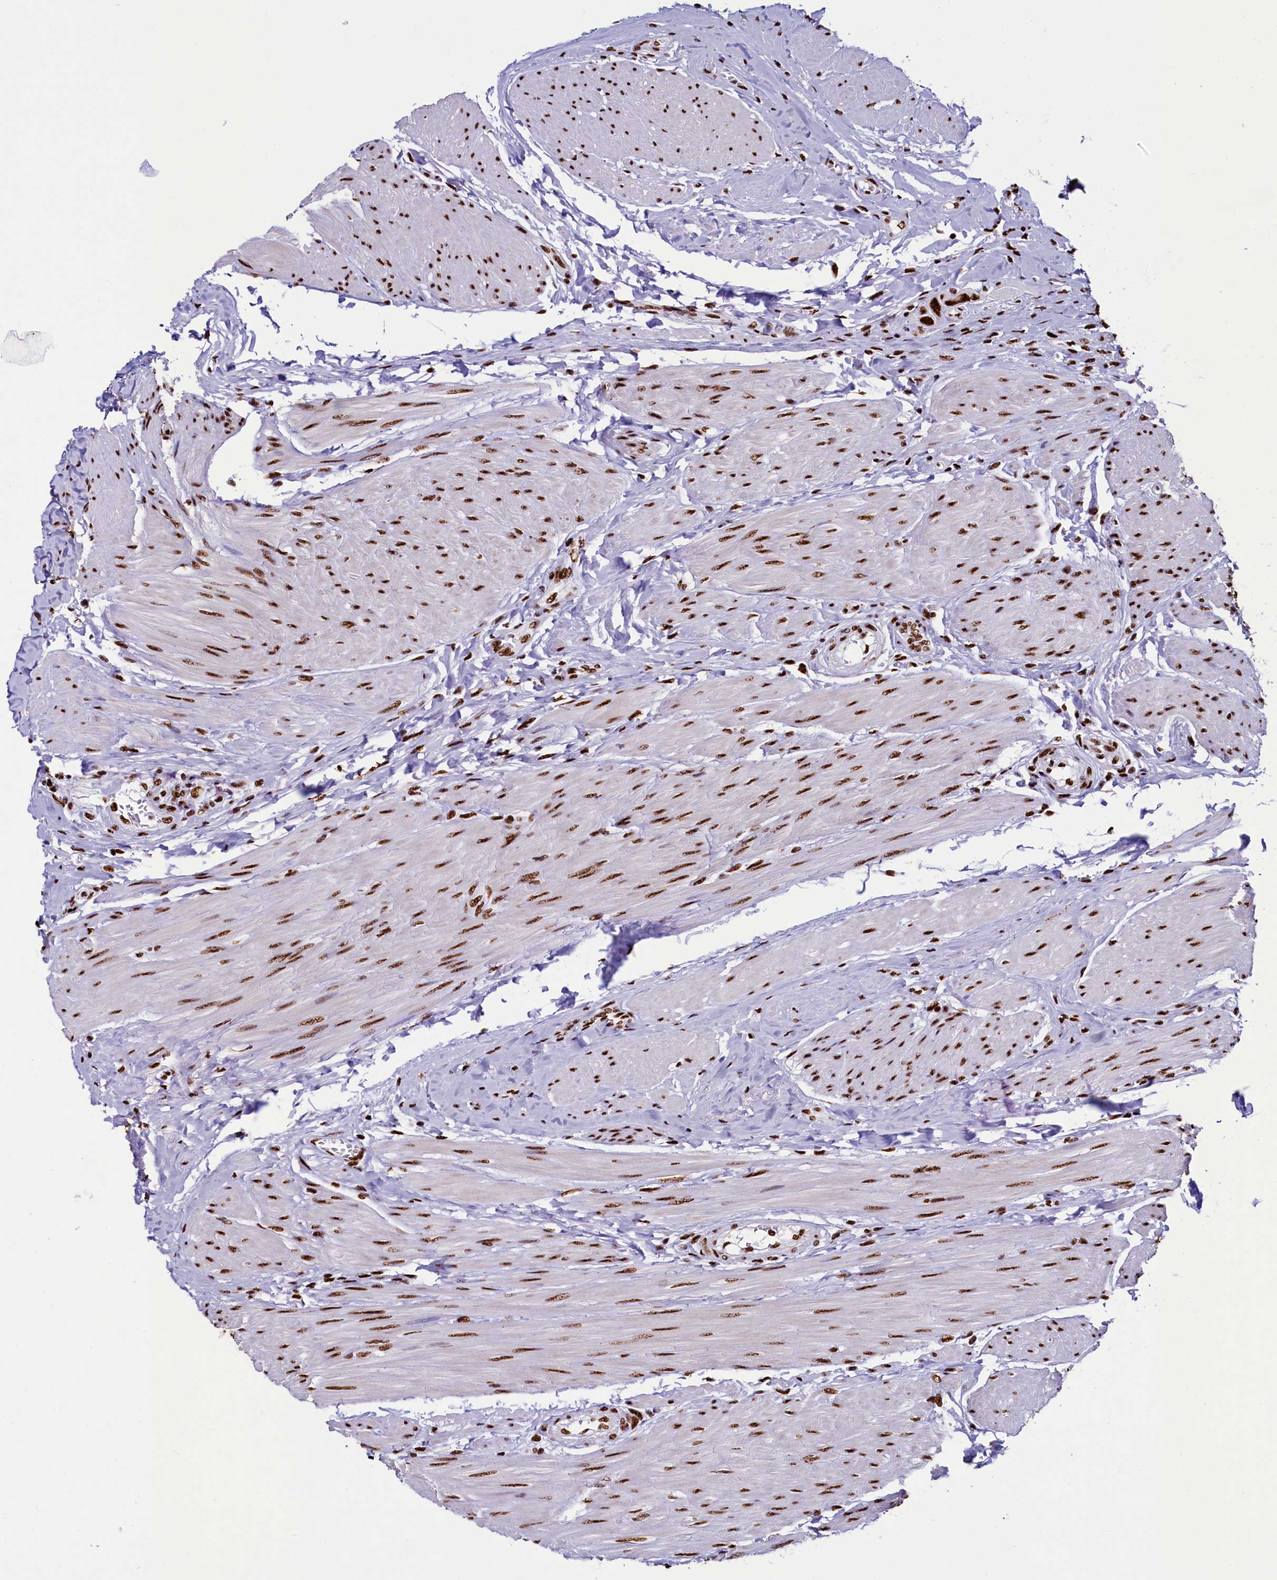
{"staining": {"intensity": "strong", "quantity": ">75%", "location": "nuclear"}, "tissue": "urothelial cancer", "cell_type": "Tumor cells", "image_type": "cancer", "snomed": [{"axis": "morphology", "description": "Urothelial carcinoma, High grade"}, {"axis": "topography", "description": "Urinary bladder"}], "caption": "Approximately >75% of tumor cells in urothelial cancer demonstrate strong nuclear protein expression as visualized by brown immunohistochemical staining.", "gene": "SRRM2", "patient": {"sex": "male", "age": 50}}